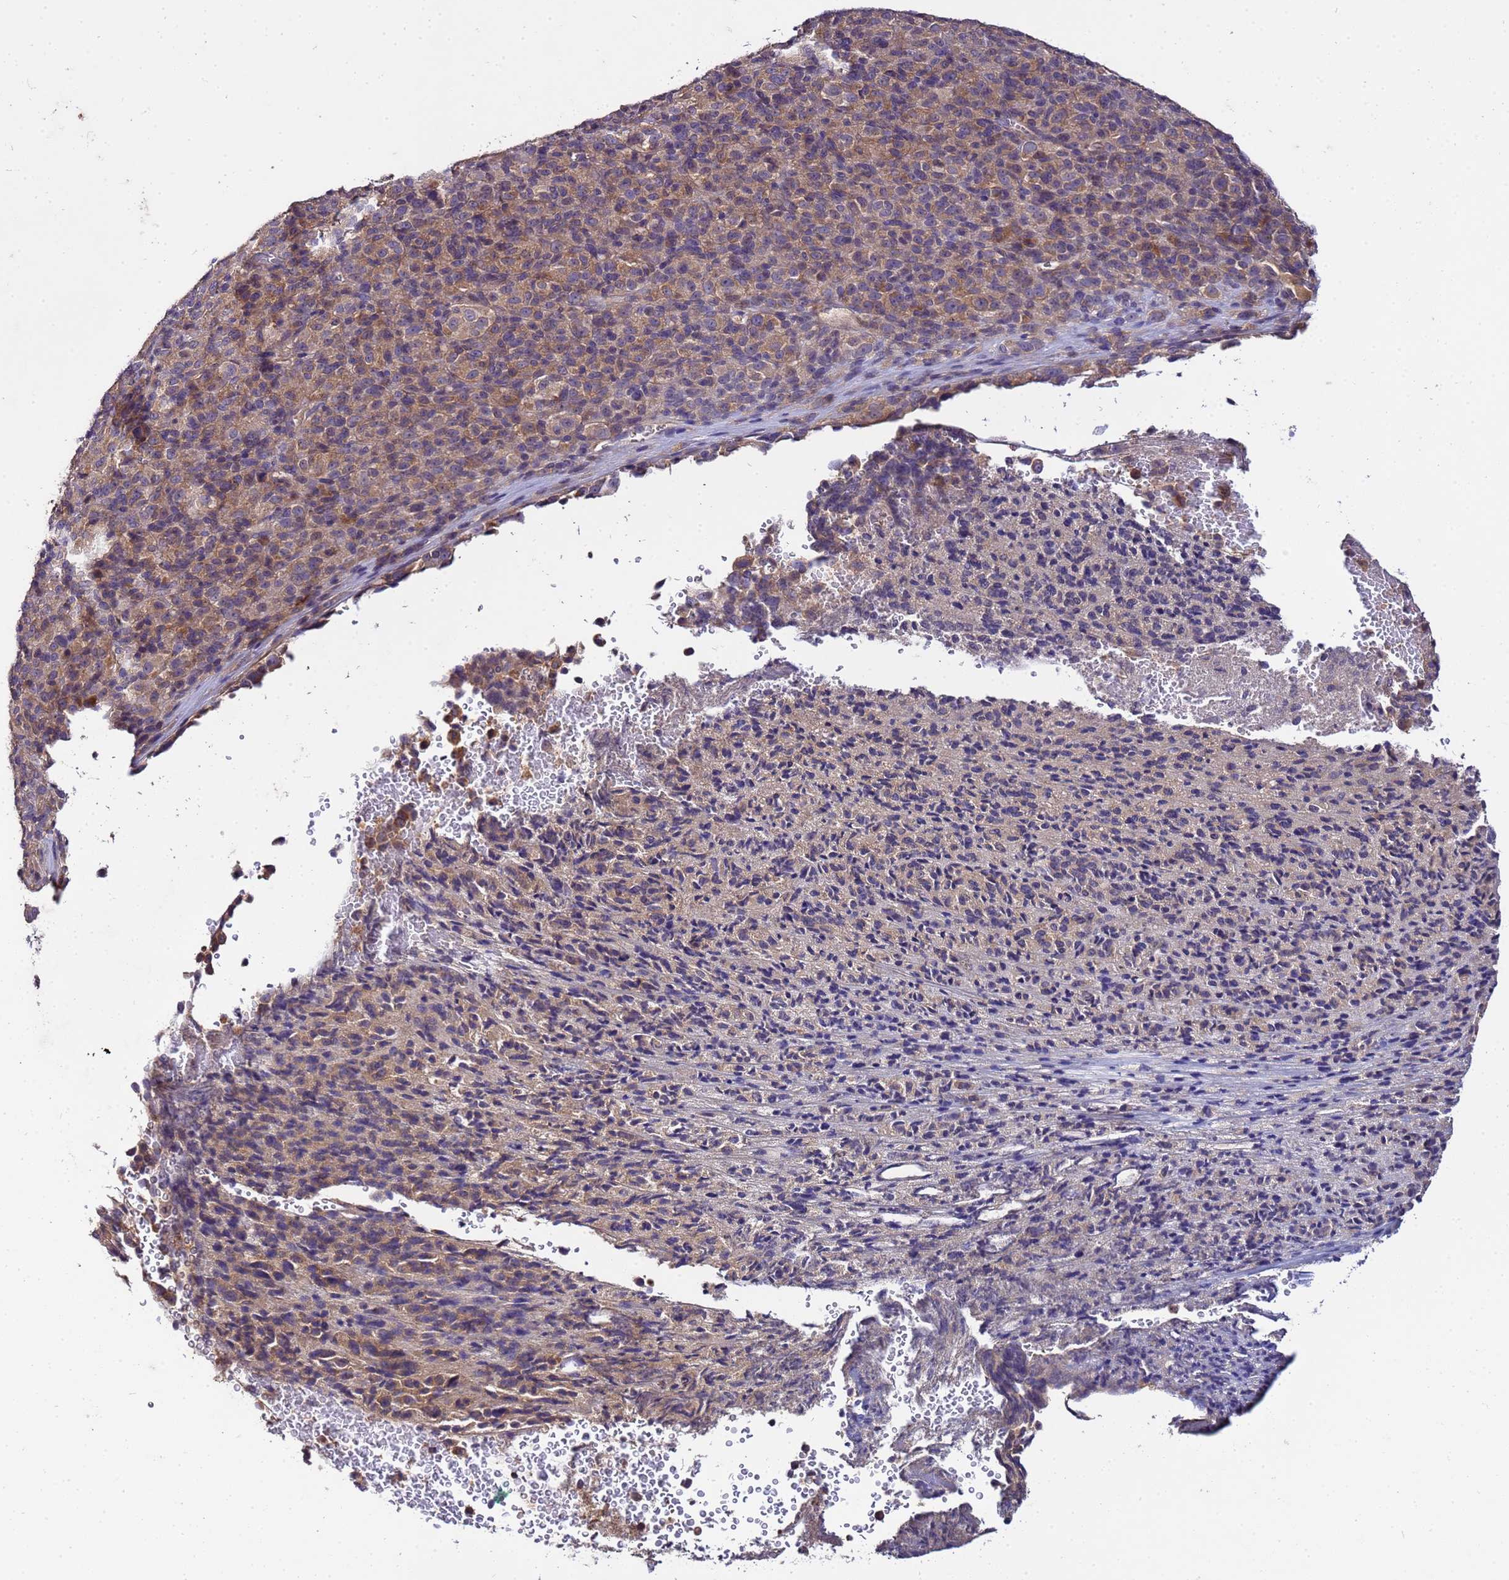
{"staining": {"intensity": "weak", "quantity": "25%-75%", "location": "cytoplasmic/membranous"}, "tissue": "melanoma", "cell_type": "Tumor cells", "image_type": "cancer", "snomed": [{"axis": "morphology", "description": "Malignant melanoma, Metastatic site"}, {"axis": "topography", "description": "Brain"}], "caption": "About 25%-75% of tumor cells in malignant melanoma (metastatic site) reveal weak cytoplasmic/membranous protein positivity as visualized by brown immunohistochemical staining.", "gene": "GSPT2", "patient": {"sex": "female", "age": 56}}